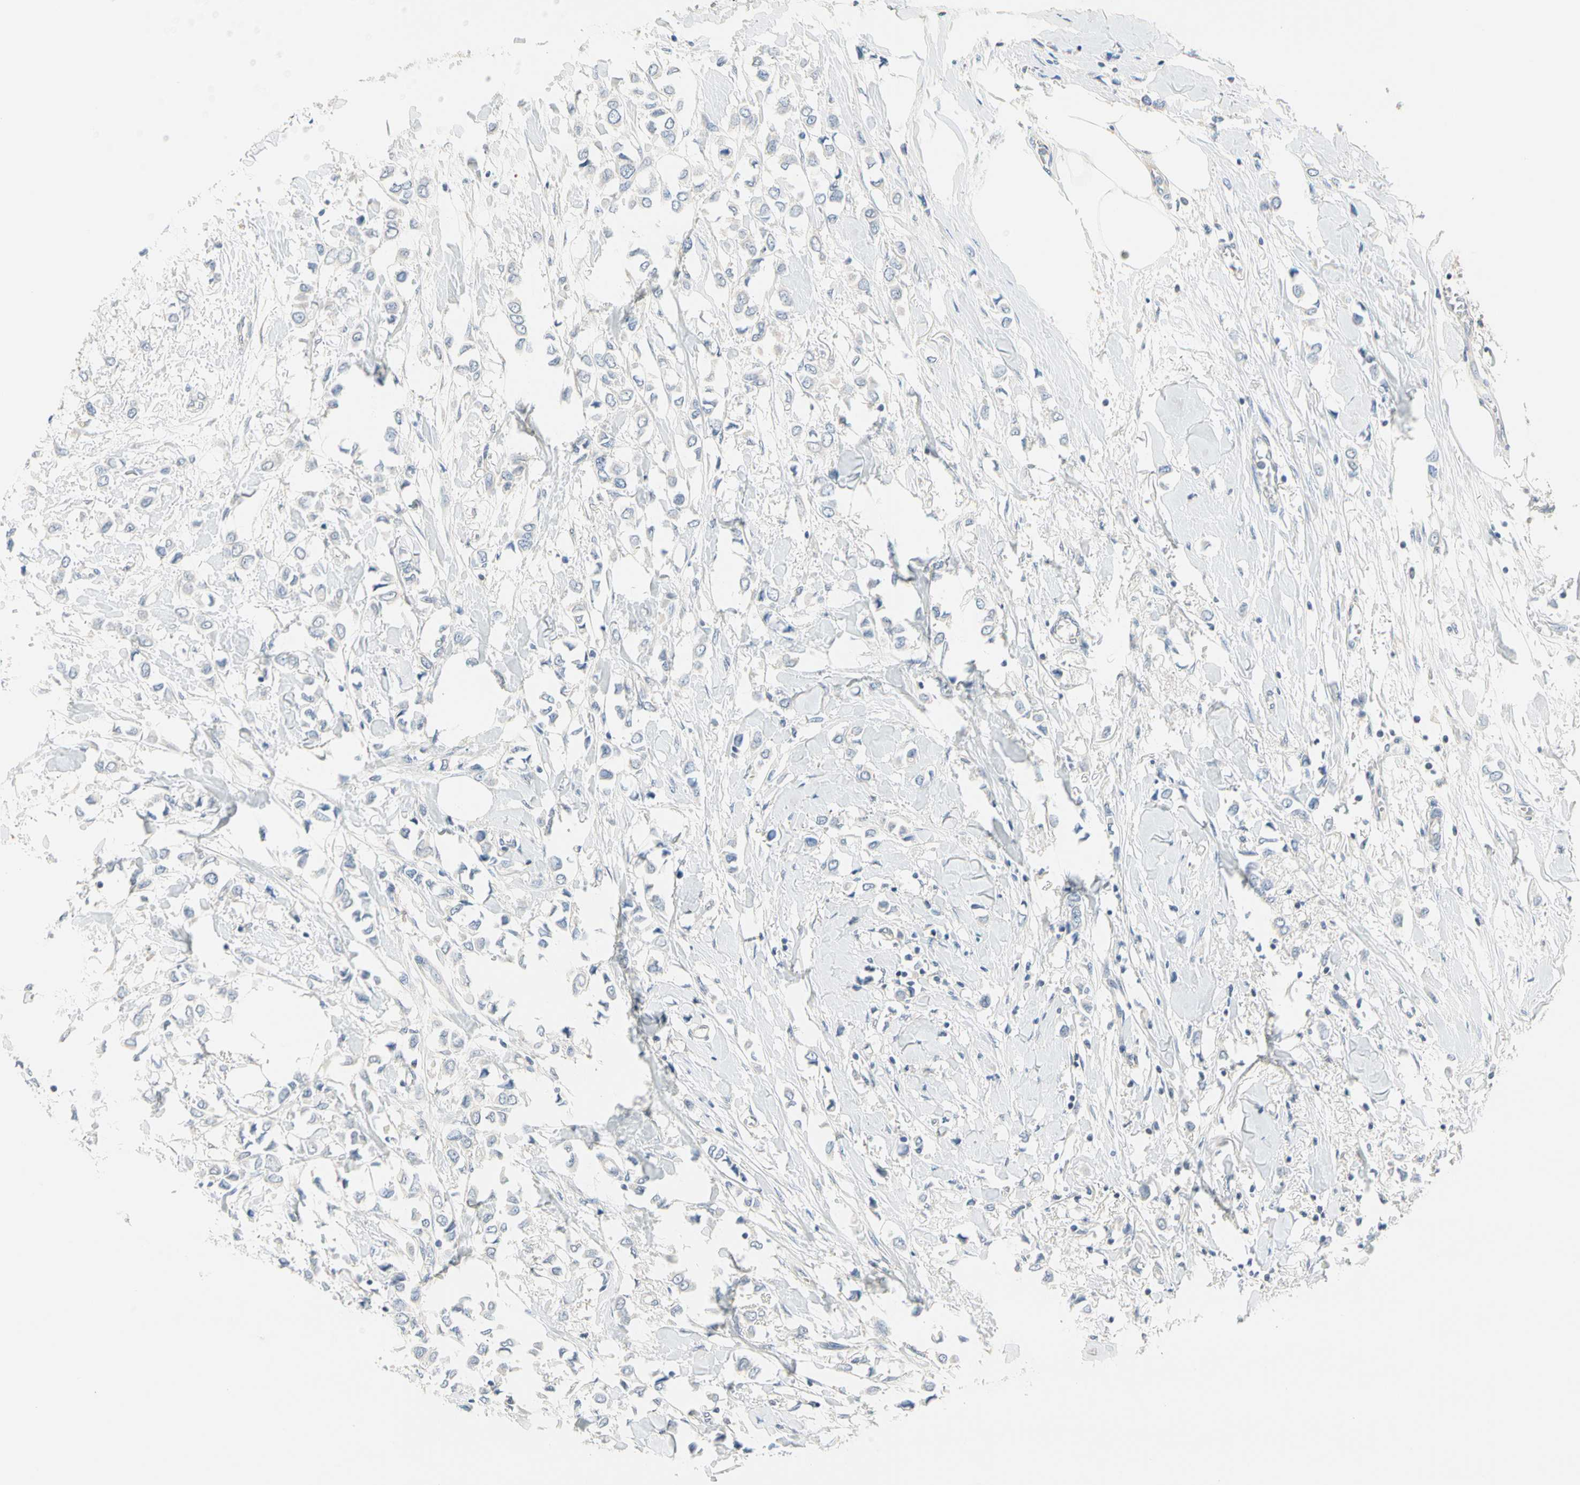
{"staining": {"intensity": "weak", "quantity": "<25%", "location": "cytoplasmic/membranous"}, "tissue": "breast cancer", "cell_type": "Tumor cells", "image_type": "cancer", "snomed": [{"axis": "morphology", "description": "Lobular carcinoma"}, {"axis": "topography", "description": "Breast"}], "caption": "A photomicrograph of human breast cancer is negative for staining in tumor cells. The staining is performed using DAB brown chromogen with nuclei counter-stained in using hematoxylin.", "gene": "MPI", "patient": {"sex": "female", "age": 51}}